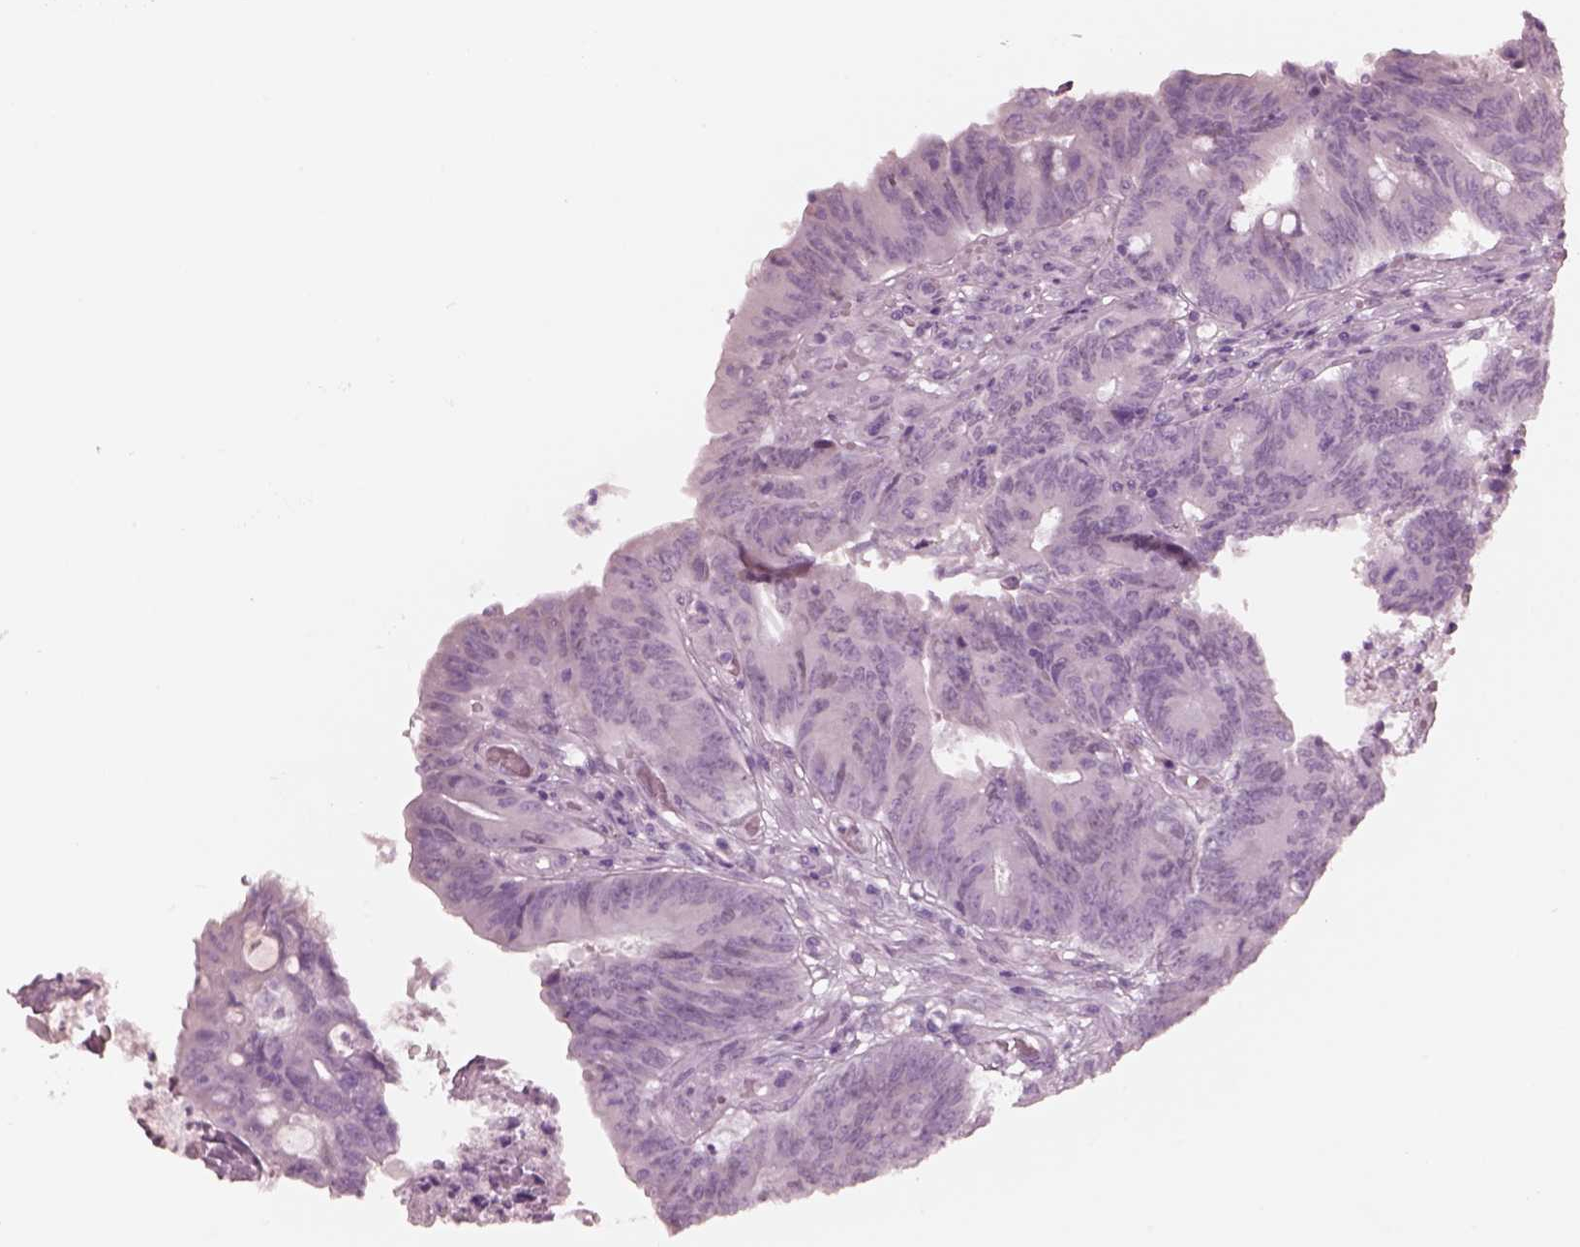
{"staining": {"intensity": "negative", "quantity": "none", "location": "none"}, "tissue": "colorectal cancer", "cell_type": "Tumor cells", "image_type": "cancer", "snomed": [{"axis": "morphology", "description": "Adenocarcinoma, NOS"}, {"axis": "topography", "description": "Colon"}], "caption": "A photomicrograph of human colorectal cancer (adenocarcinoma) is negative for staining in tumor cells. Nuclei are stained in blue.", "gene": "KRTAP24-1", "patient": {"sex": "female", "age": 70}}